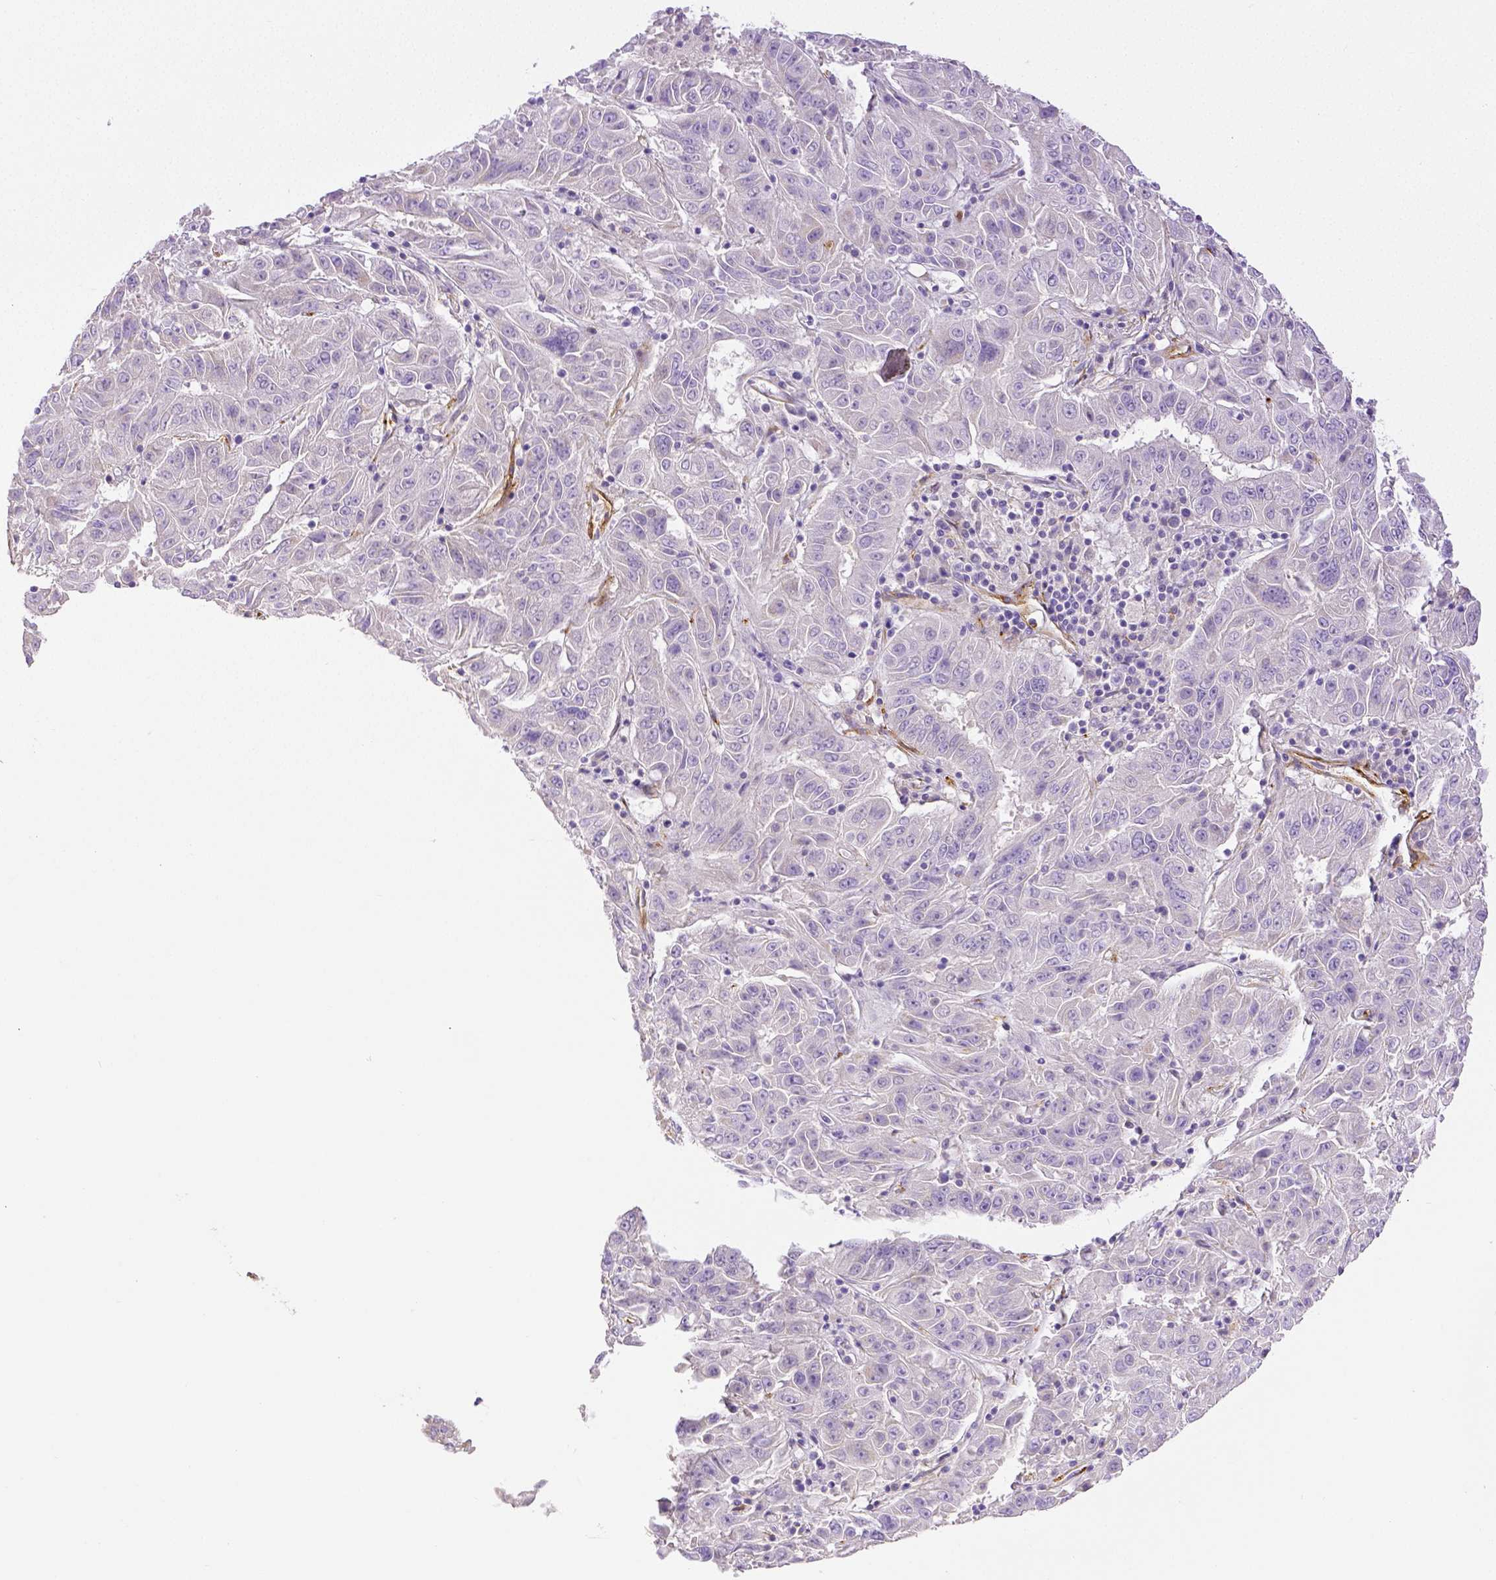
{"staining": {"intensity": "negative", "quantity": "none", "location": "none"}, "tissue": "pancreatic cancer", "cell_type": "Tumor cells", "image_type": "cancer", "snomed": [{"axis": "morphology", "description": "Adenocarcinoma, NOS"}, {"axis": "topography", "description": "Pancreas"}], "caption": "Protein analysis of pancreatic cancer (adenocarcinoma) displays no significant positivity in tumor cells.", "gene": "THY1", "patient": {"sex": "male", "age": 63}}